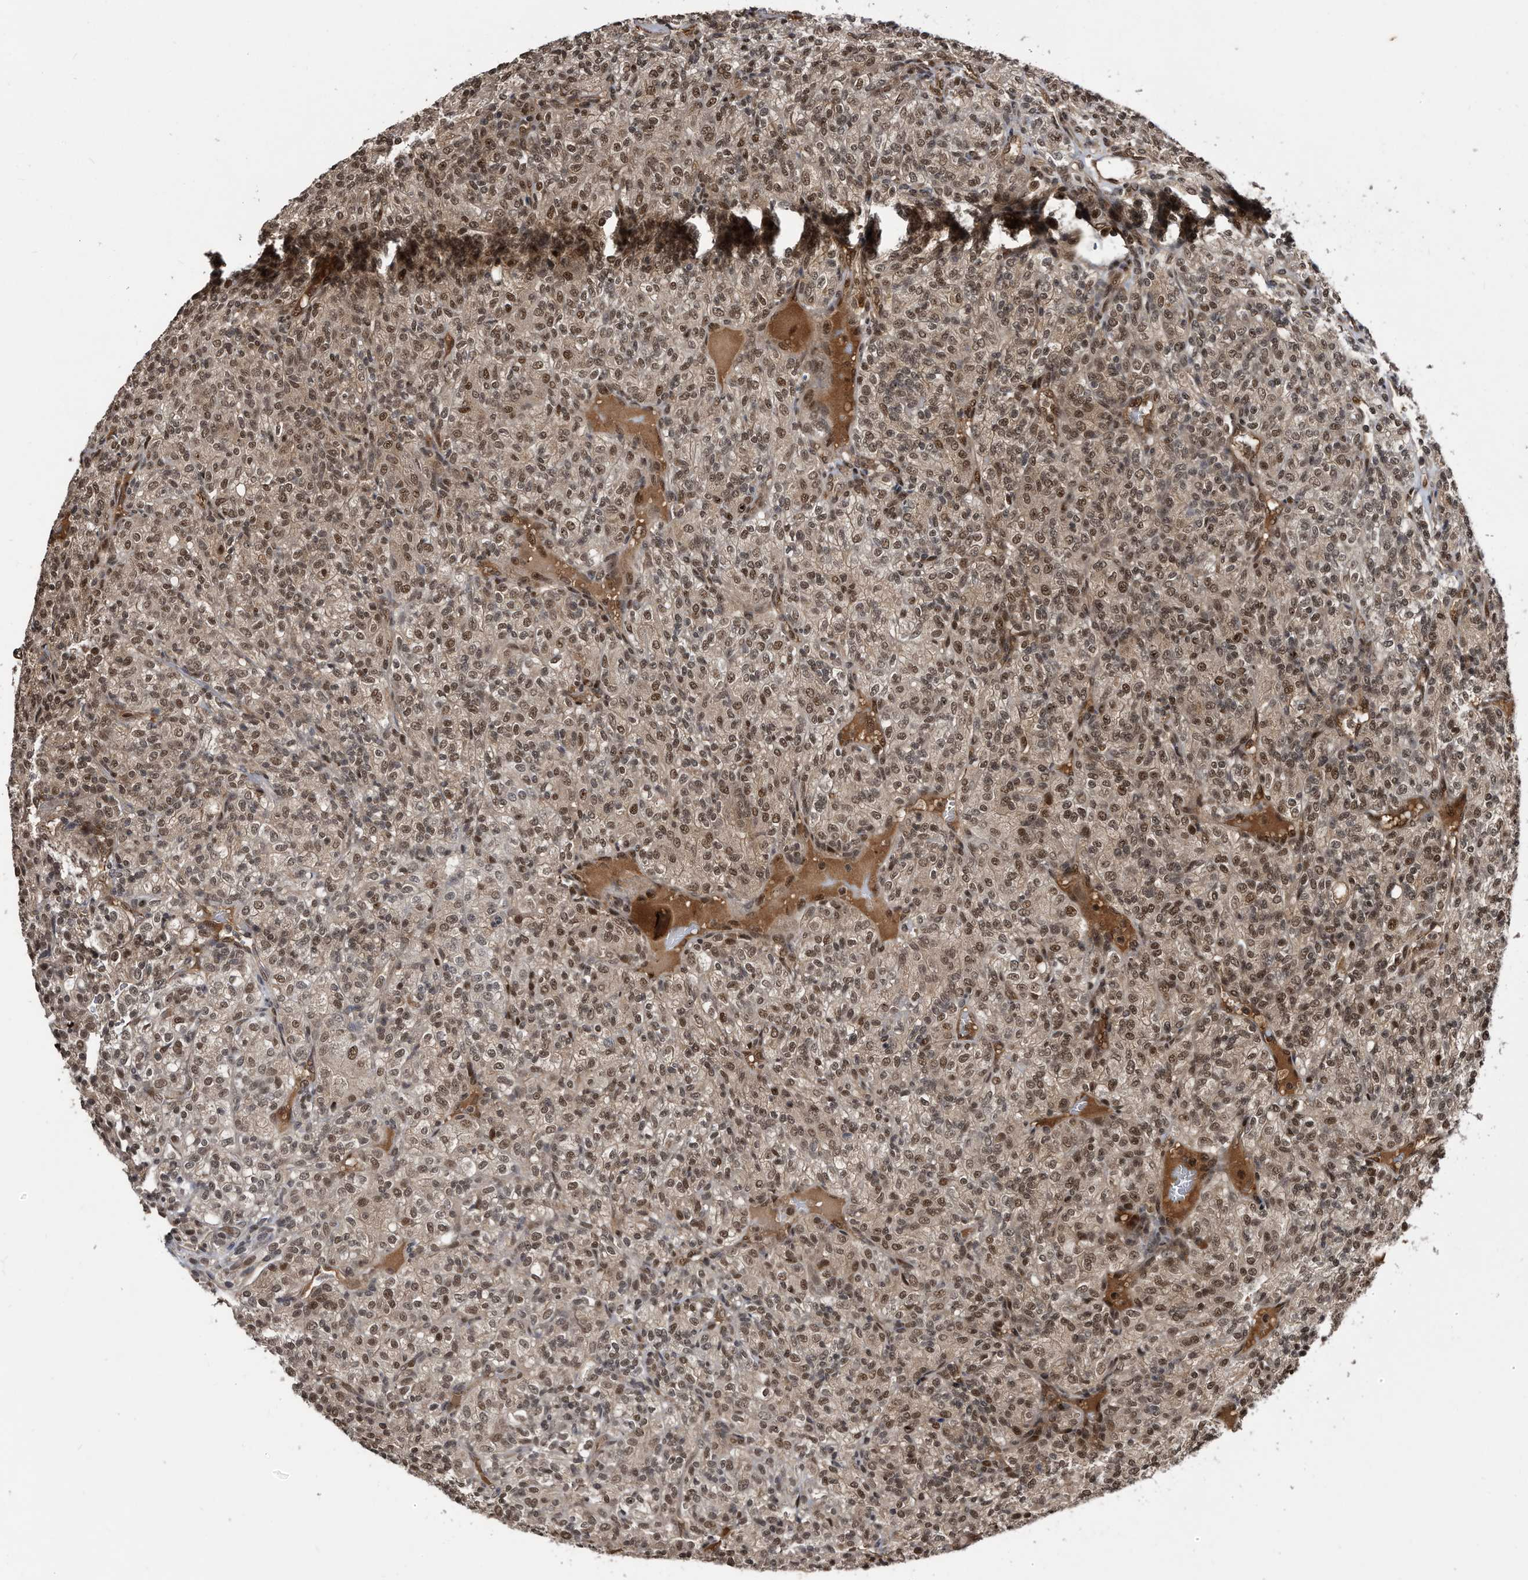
{"staining": {"intensity": "moderate", "quantity": ">75%", "location": "cytoplasmic/membranous,nuclear"}, "tissue": "renal cancer", "cell_type": "Tumor cells", "image_type": "cancer", "snomed": [{"axis": "morphology", "description": "Adenocarcinoma, NOS"}, {"axis": "topography", "description": "Kidney"}], "caption": "There is medium levels of moderate cytoplasmic/membranous and nuclear staining in tumor cells of adenocarcinoma (renal), as demonstrated by immunohistochemical staining (brown color).", "gene": "RAD23B", "patient": {"sex": "male", "age": 77}}